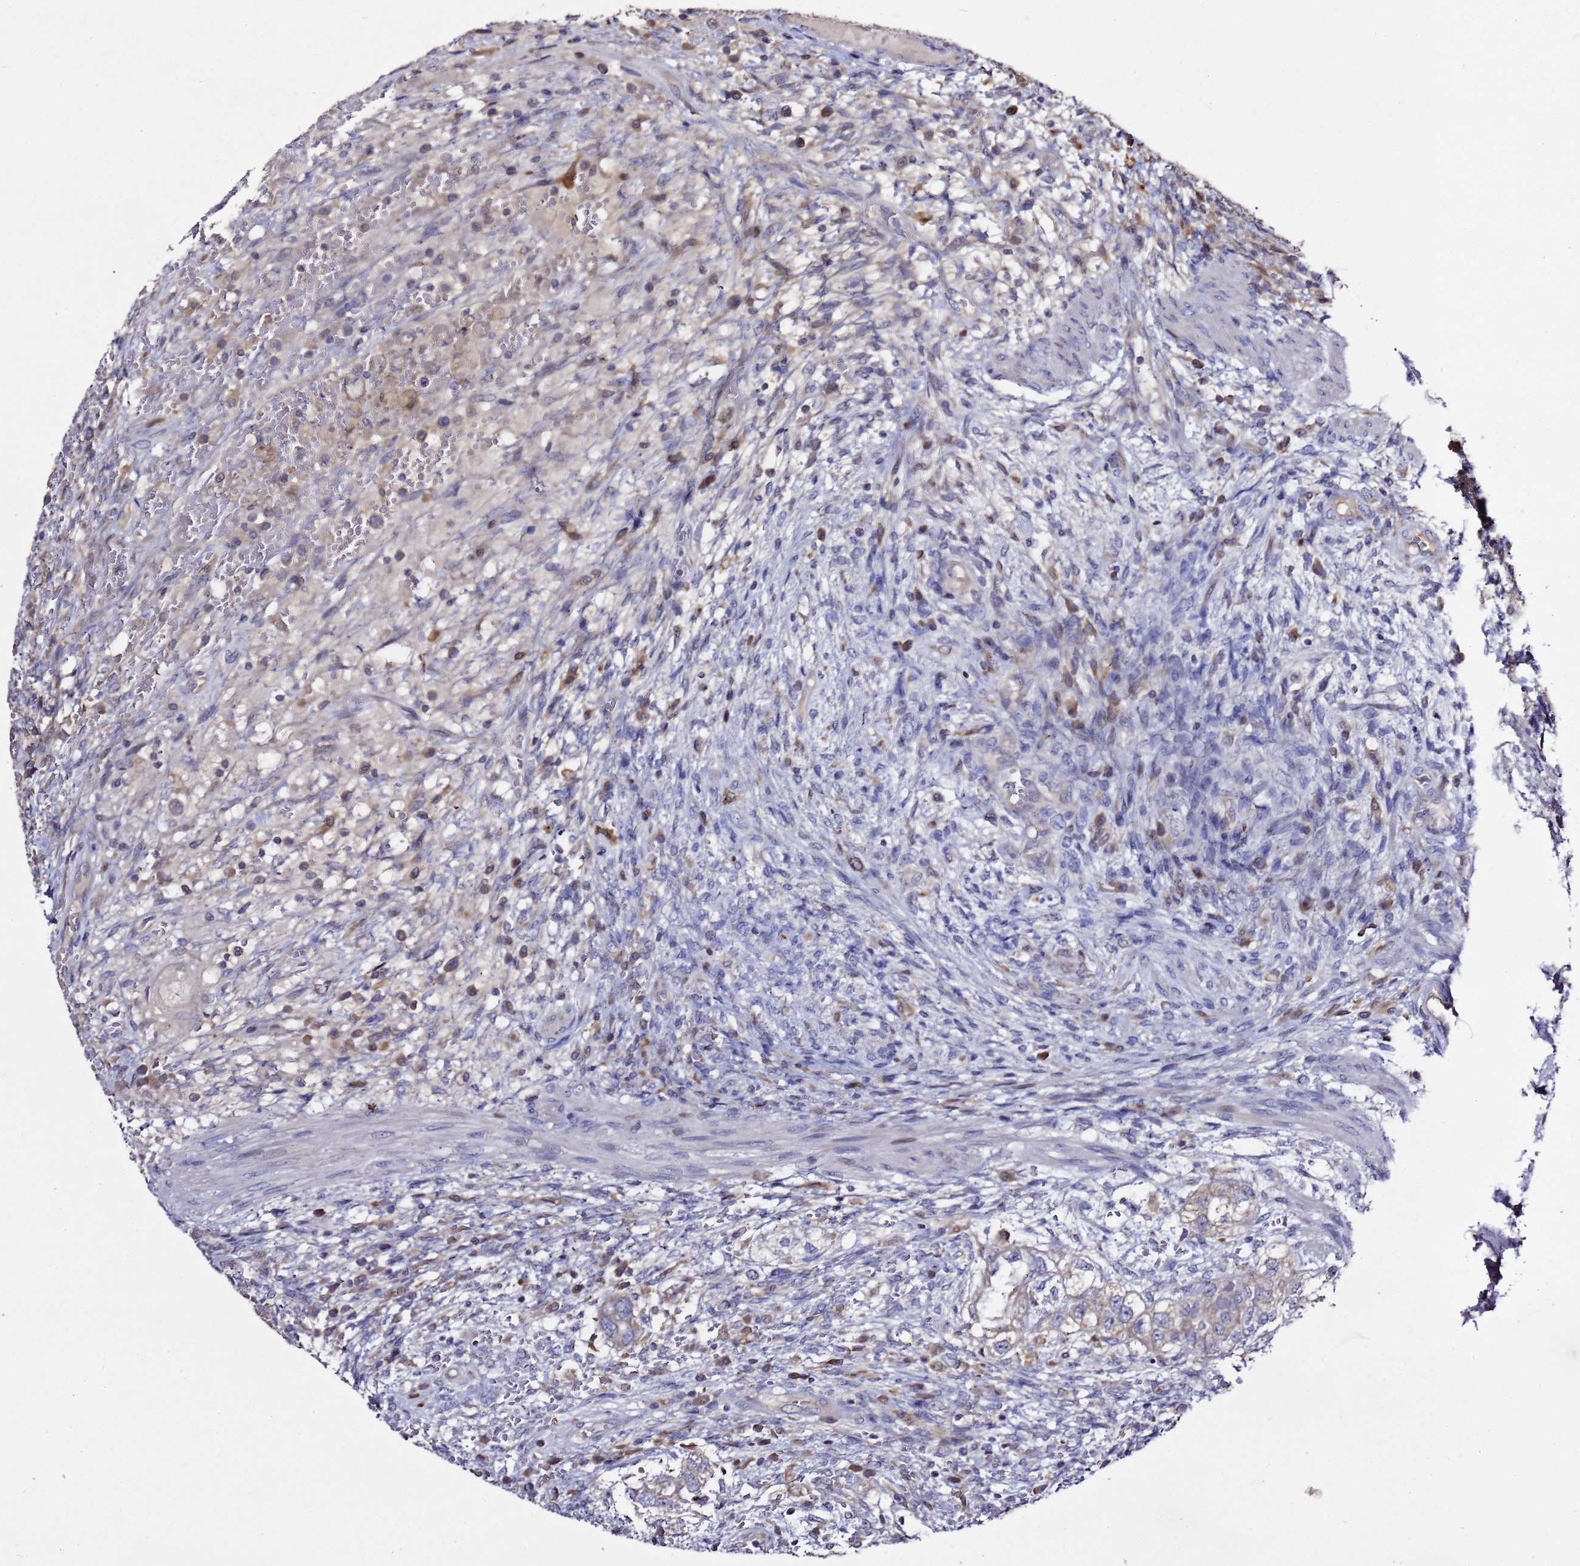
{"staining": {"intensity": "weak", "quantity": "<25%", "location": "cytoplasmic/membranous"}, "tissue": "testis cancer", "cell_type": "Tumor cells", "image_type": "cancer", "snomed": [{"axis": "morphology", "description": "Carcinoma, Embryonal, NOS"}, {"axis": "topography", "description": "Testis"}], "caption": "DAB (3,3'-diaminobenzidine) immunohistochemical staining of human embryonal carcinoma (testis) exhibits no significant staining in tumor cells.", "gene": "ALG3", "patient": {"sex": "male", "age": 26}}